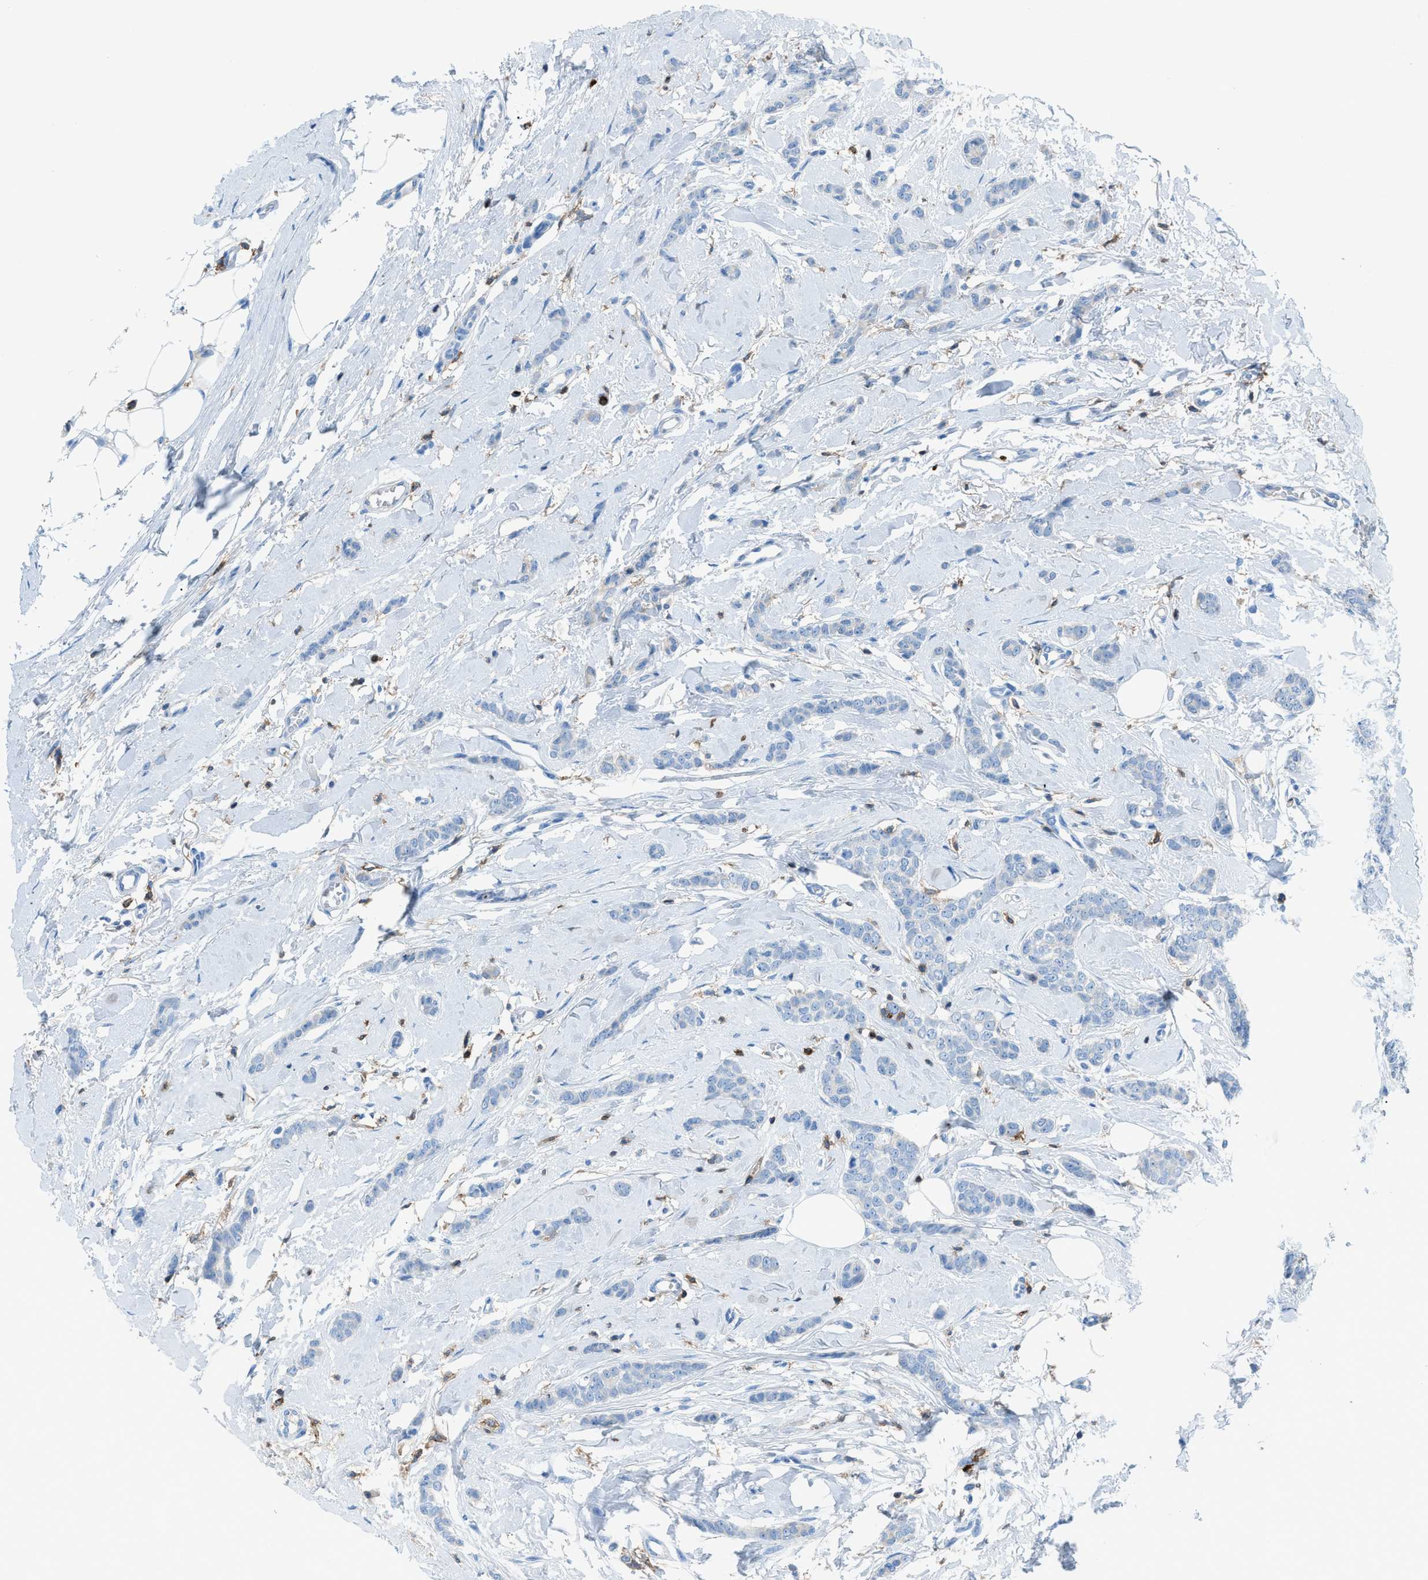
{"staining": {"intensity": "negative", "quantity": "none", "location": "none"}, "tissue": "breast cancer", "cell_type": "Tumor cells", "image_type": "cancer", "snomed": [{"axis": "morphology", "description": "Lobular carcinoma"}, {"axis": "topography", "description": "Skin"}, {"axis": "topography", "description": "Breast"}], "caption": "Immunohistochemical staining of human breast cancer (lobular carcinoma) reveals no significant expression in tumor cells.", "gene": "ITGB2", "patient": {"sex": "female", "age": 46}}